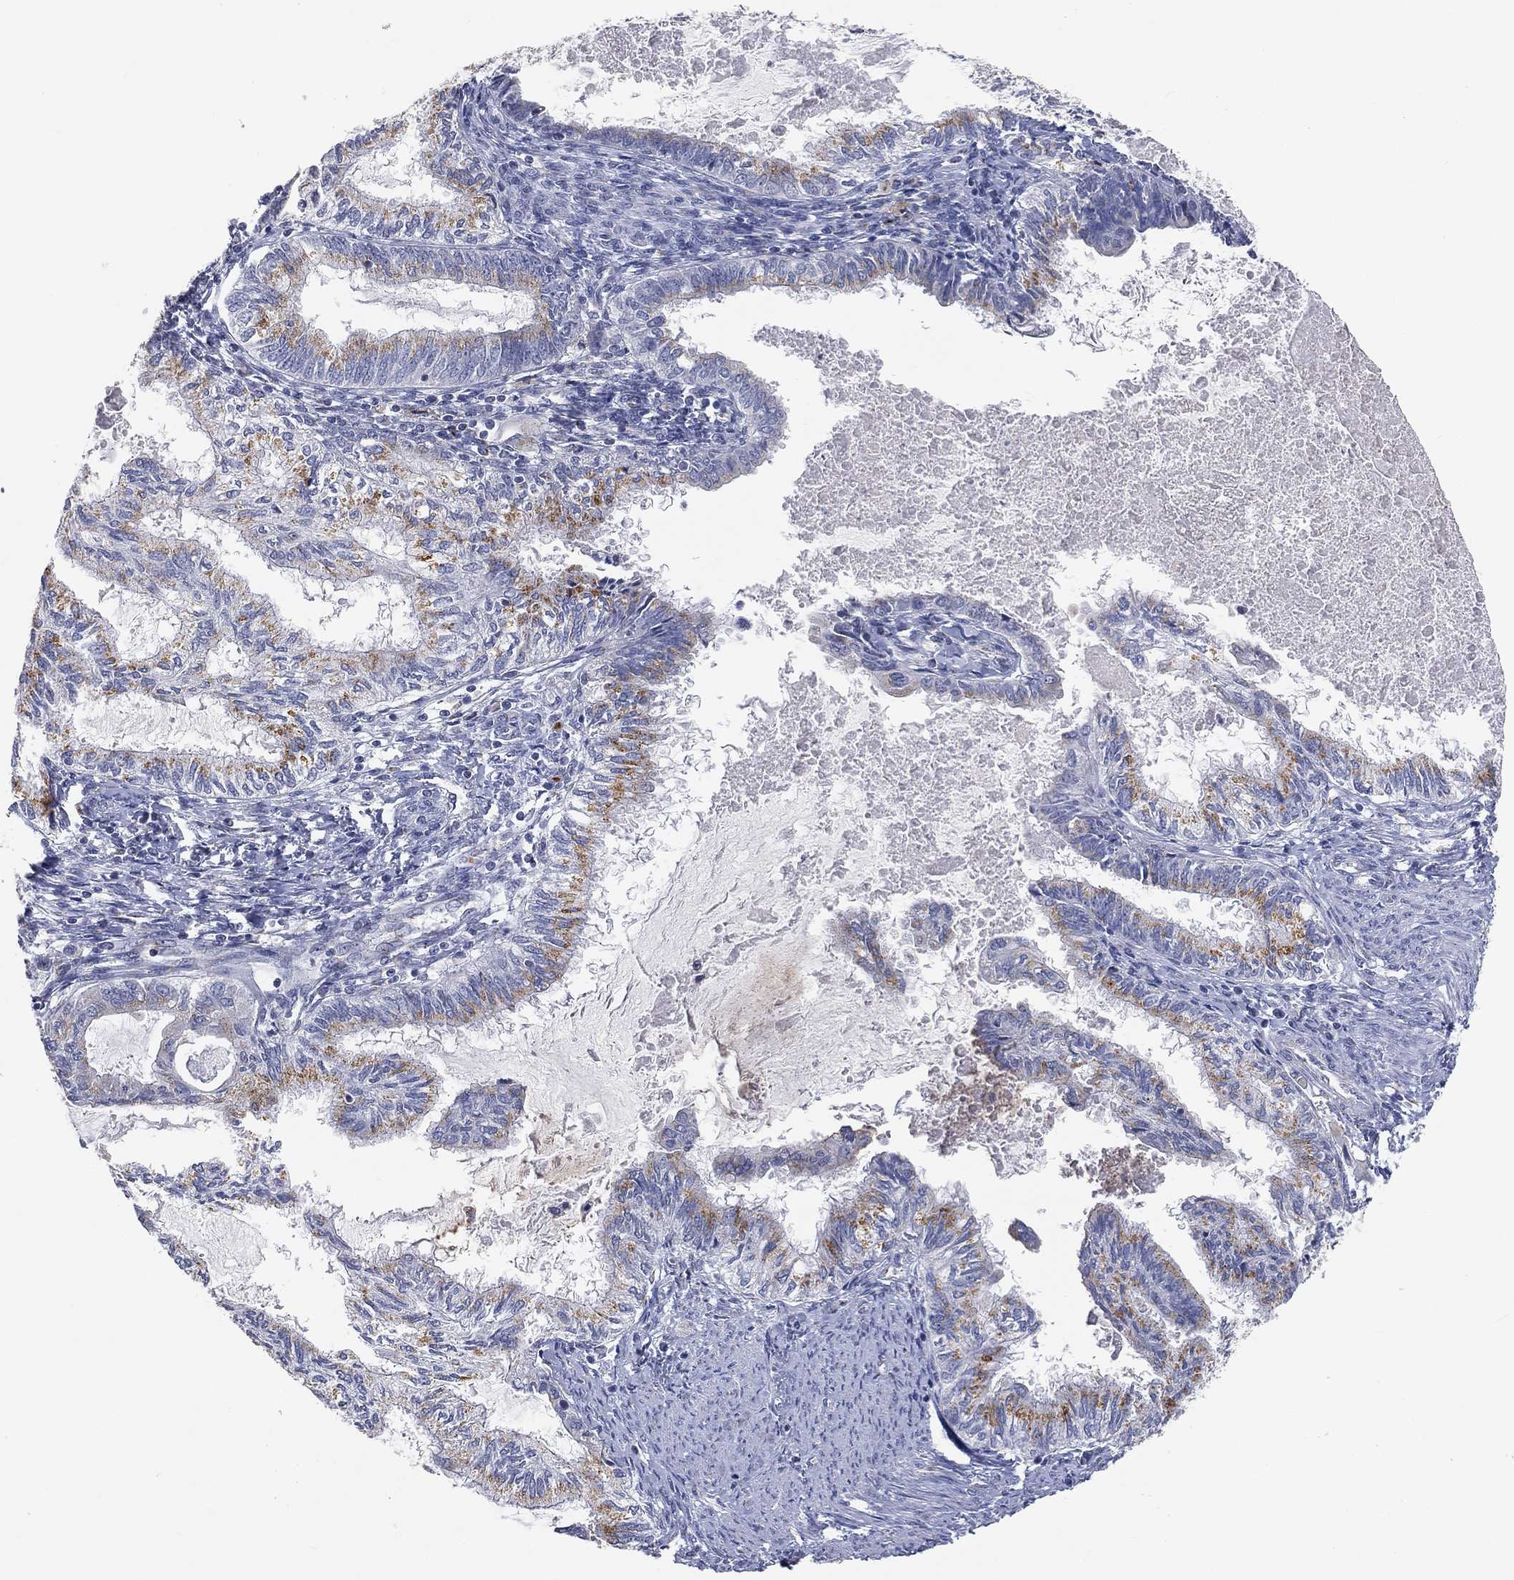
{"staining": {"intensity": "strong", "quantity": "25%-75%", "location": "cytoplasmic/membranous"}, "tissue": "endometrial cancer", "cell_type": "Tumor cells", "image_type": "cancer", "snomed": [{"axis": "morphology", "description": "Adenocarcinoma, NOS"}, {"axis": "topography", "description": "Endometrium"}], "caption": "Human endometrial adenocarcinoma stained with a brown dye displays strong cytoplasmic/membranous positive positivity in approximately 25%-75% of tumor cells.", "gene": "TICAM1", "patient": {"sex": "female", "age": 86}}